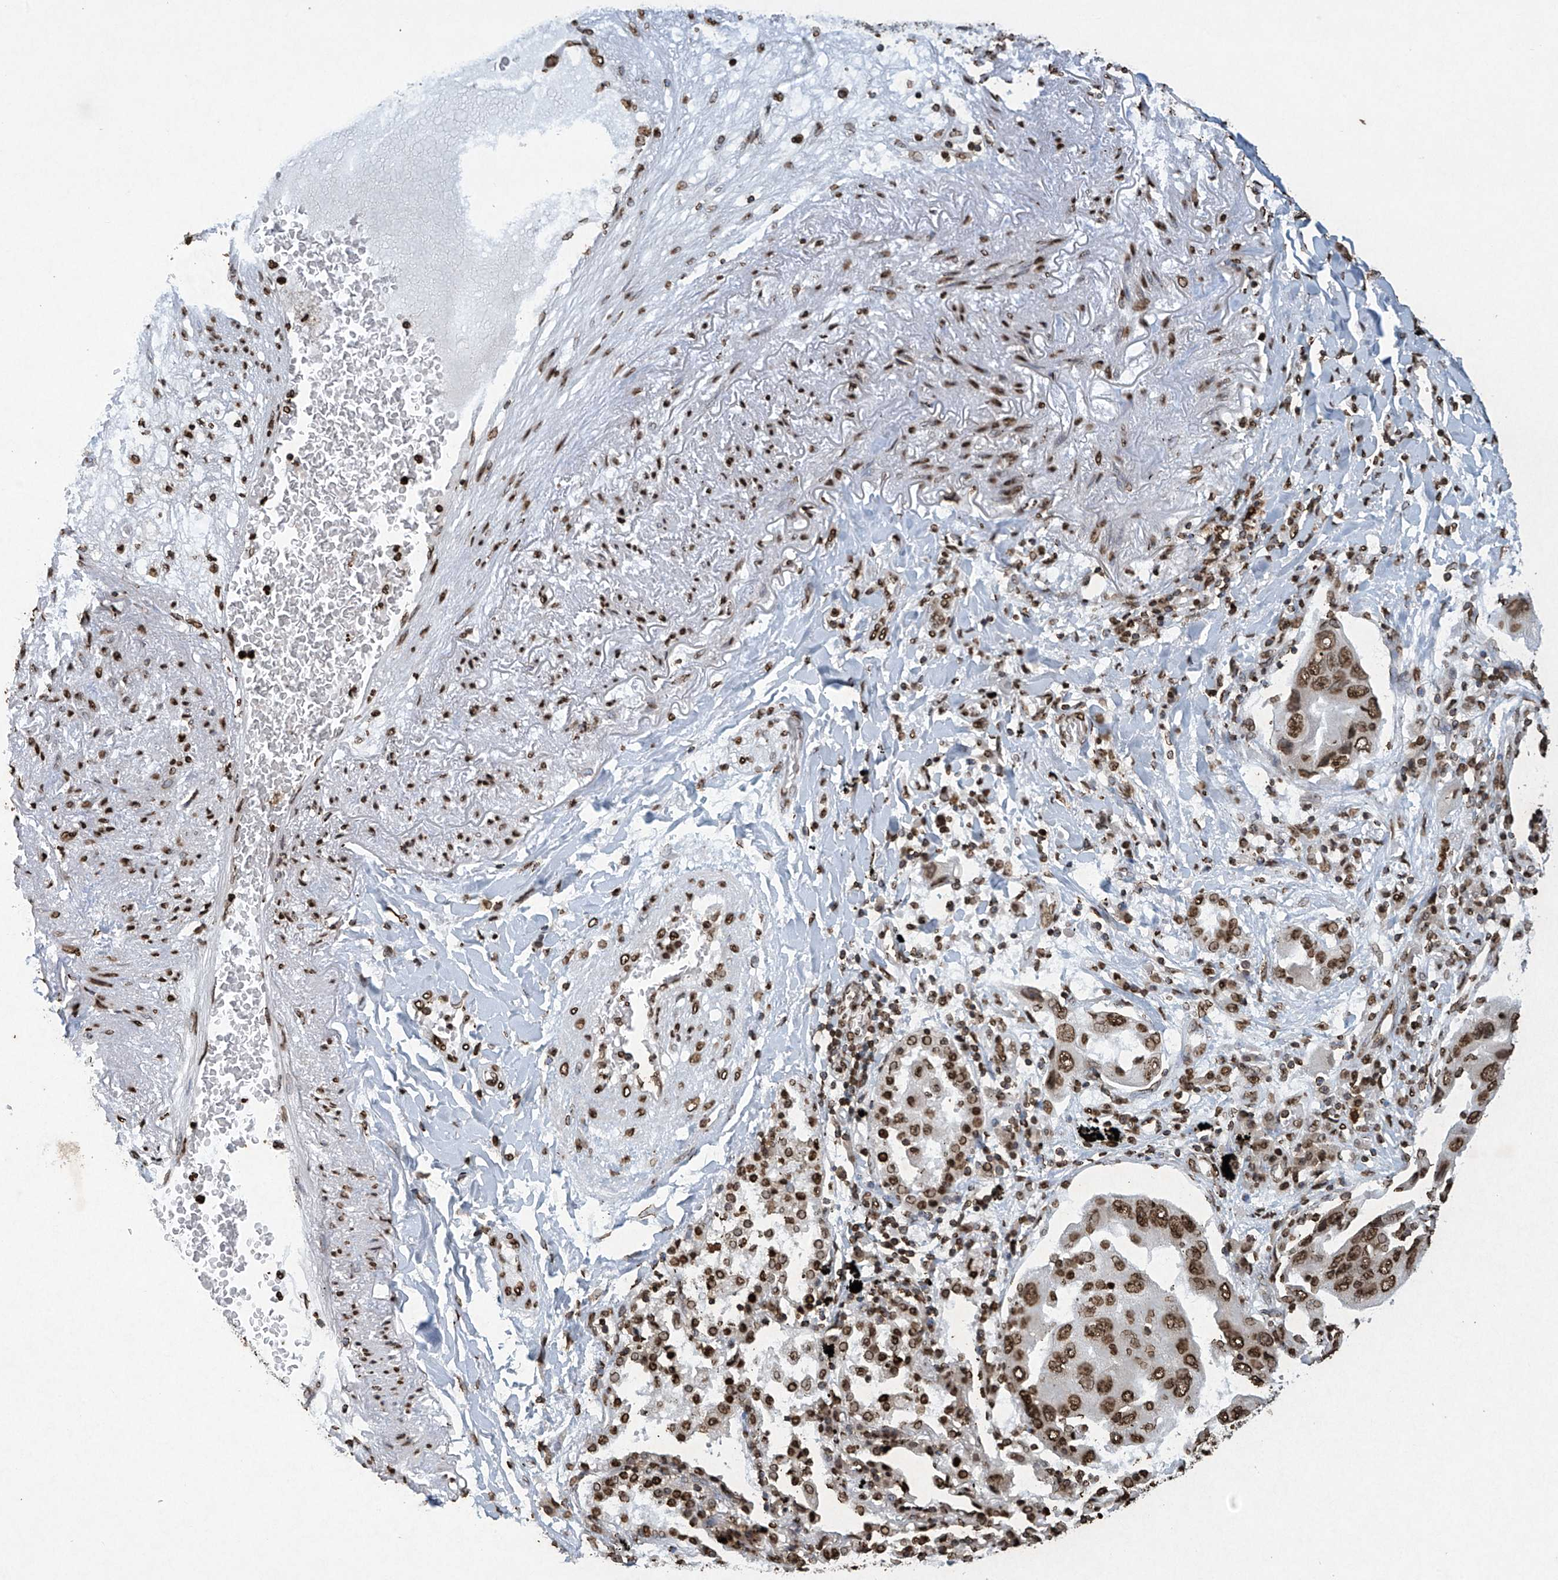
{"staining": {"intensity": "moderate", "quantity": ">75%", "location": "nuclear"}, "tissue": "lung cancer", "cell_type": "Tumor cells", "image_type": "cancer", "snomed": [{"axis": "morphology", "description": "Adenocarcinoma, NOS"}, {"axis": "topography", "description": "Lung"}], "caption": "A high-resolution histopathology image shows immunohistochemistry staining of lung cancer, which demonstrates moderate nuclear expression in about >75% of tumor cells.", "gene": "H3-3A", "patient": {"sex": "female", "age": 65}}